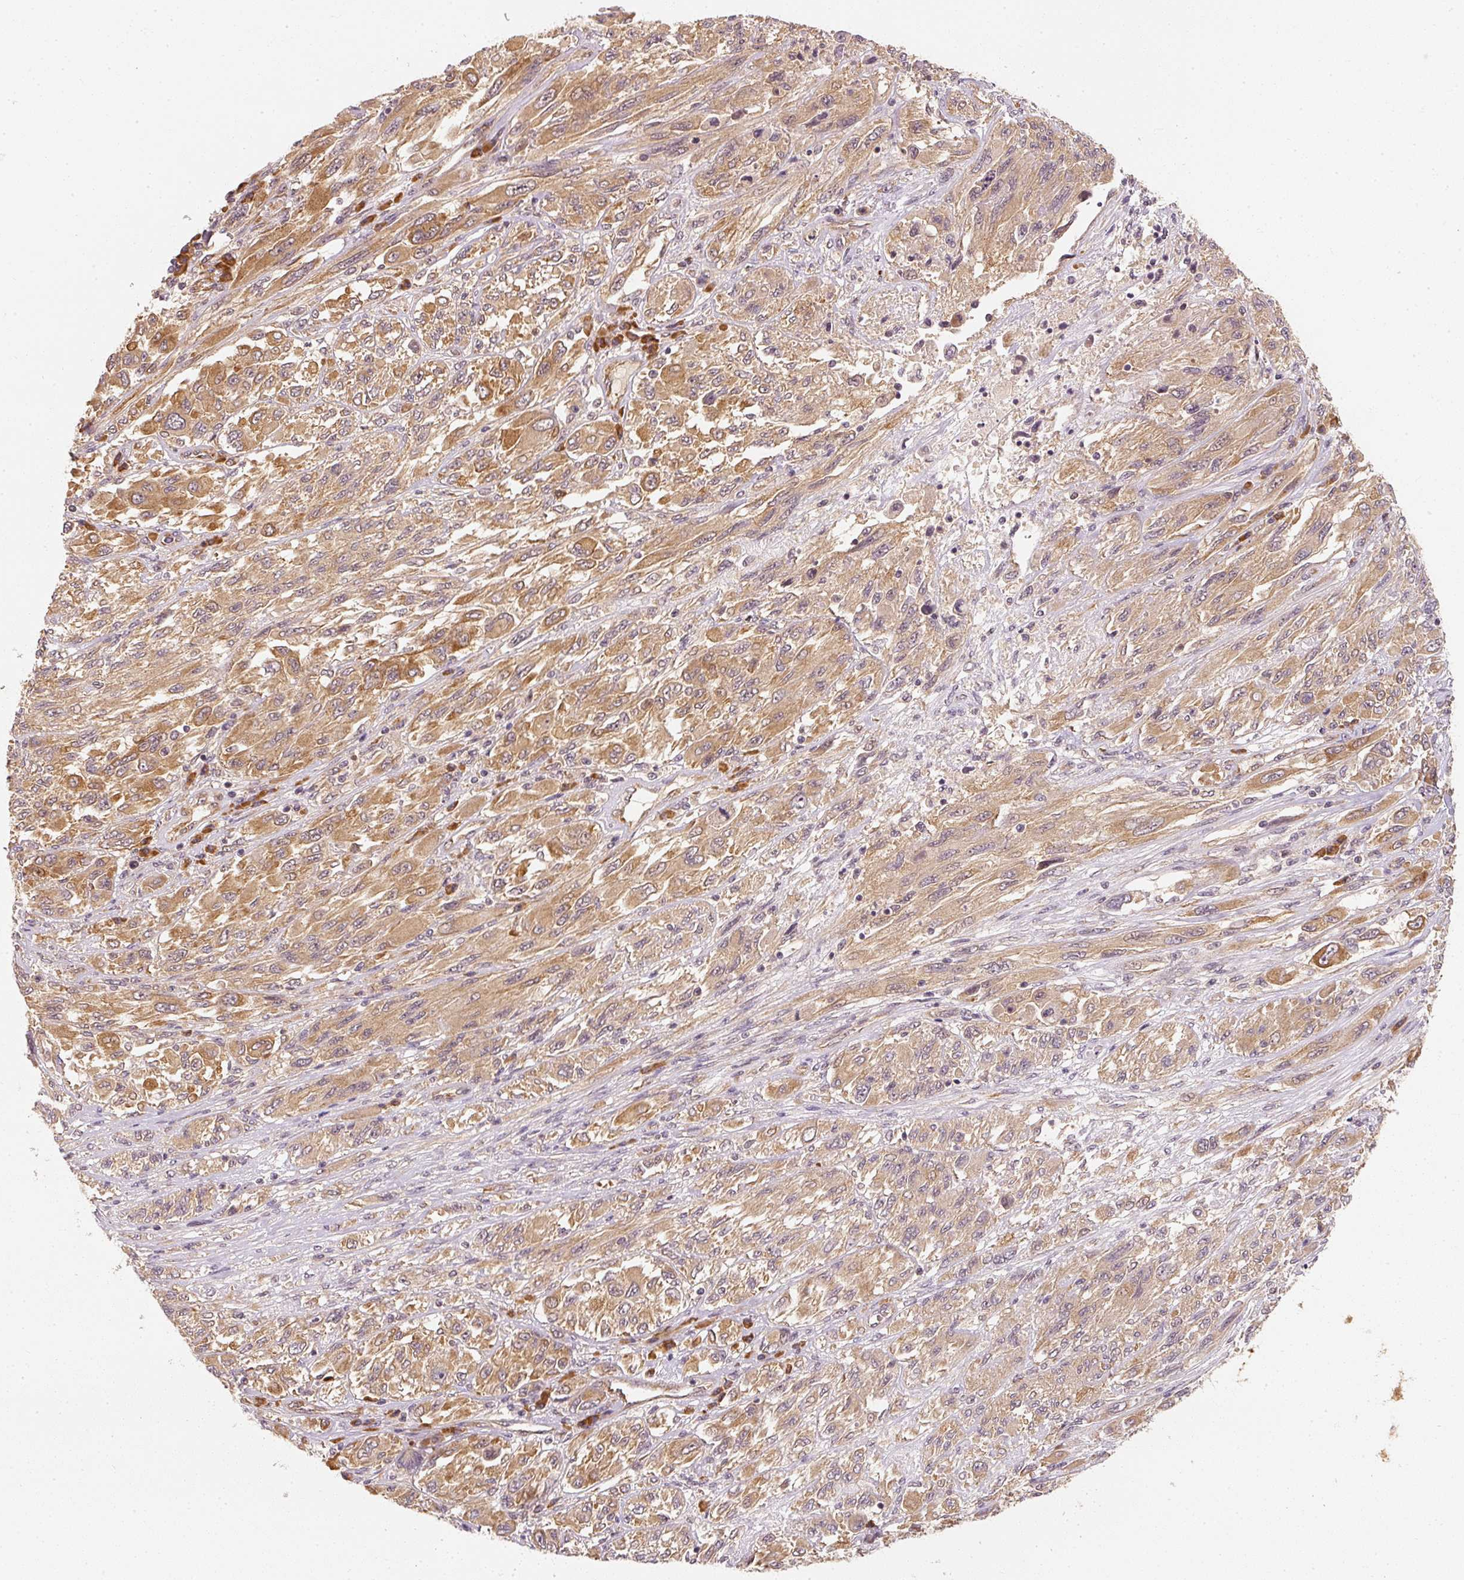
{"staining": {"intensity": "moderate", "quantity": ">75%", "location": "cytoplasmic/membranous"}, "tissue": "melanoma", "cell_type": "Tumor cells", "image_type": "cancer", "snomed": [{"axis": "morphology", "description": "Malignant melanoma, NOS"}, {"axis": "topography", "description": "Skin"}], "caption": "Protein expression analysis of malignant melanoma reveals moderate cytoplasmic/membranous expression in approximately >75% of tumor cells. (Brightfield microscopy of DAB IHC at high magnification).", "gene": "EEF1A2", "patient": {"sex": "female", "age": 91}}